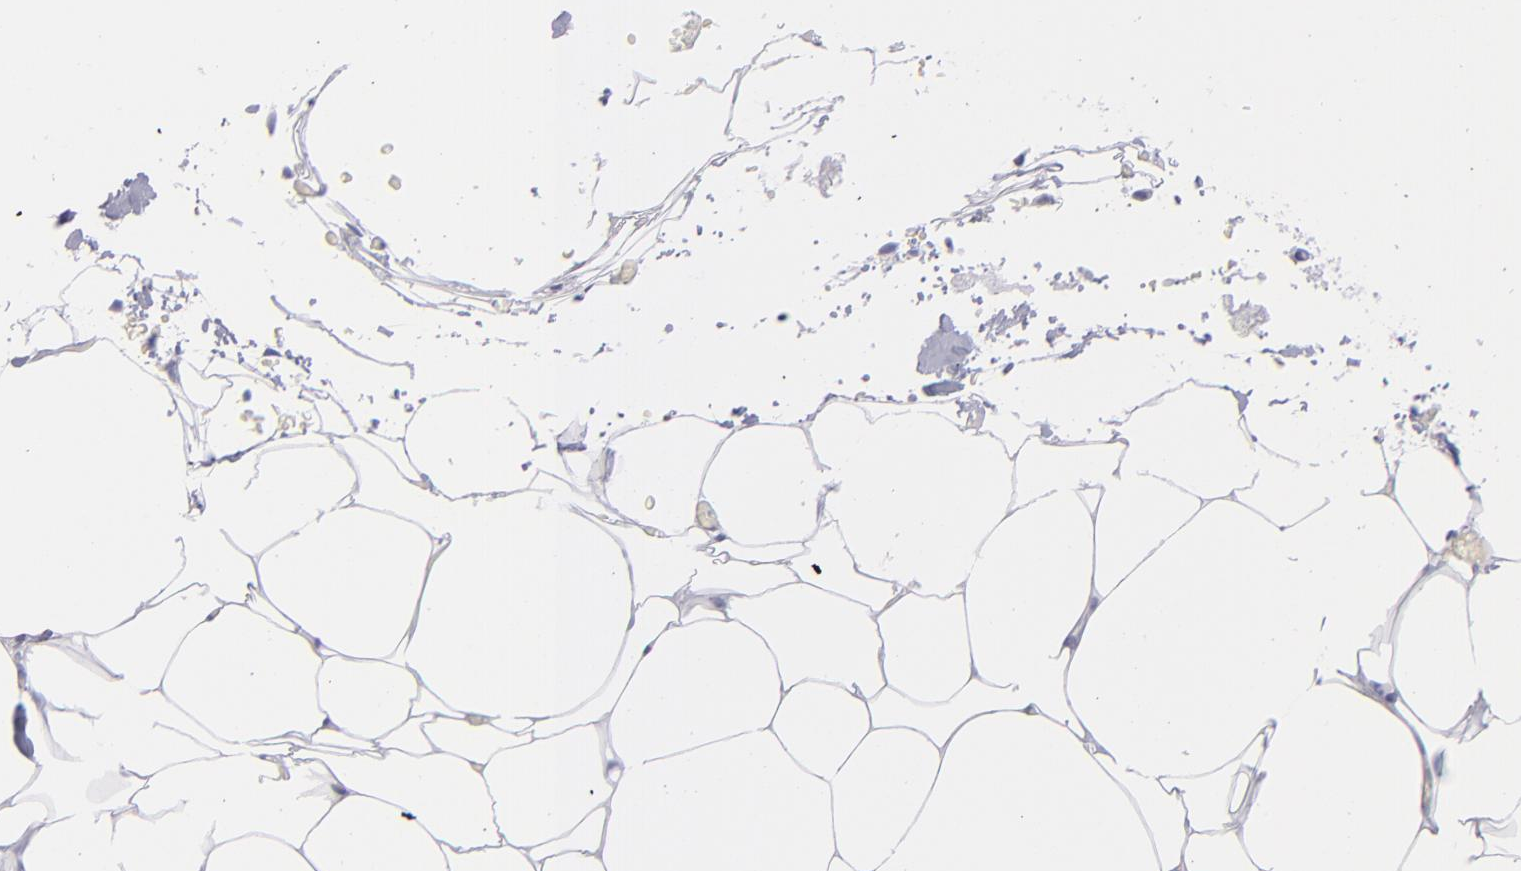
{"staining": {"intensity": "negative", "quantity": "none", "location": "none"}, "tissue": "adrenal gland", "cell_type": "Glandular cells", "image_type": "normal", "snomed": [{"axis": "morphology", "description": "Normal tissue, NOS"}, {"axis": "topography", "description": "Adrenal gland"}], "caption": "A high-resolution image shows immunohistochemistry (IHC) staining of benign adrenal gland, which shows no significant staining in glandular cells. (Stains: DAB (3,3'-diaminobenzidine) immunohistochemistry with hematoxylin counter stain, Microscopy: brightfield microscopy at high magnification).", "gene": "MYH11", "patient": {"sex": "male", "age": 35}}